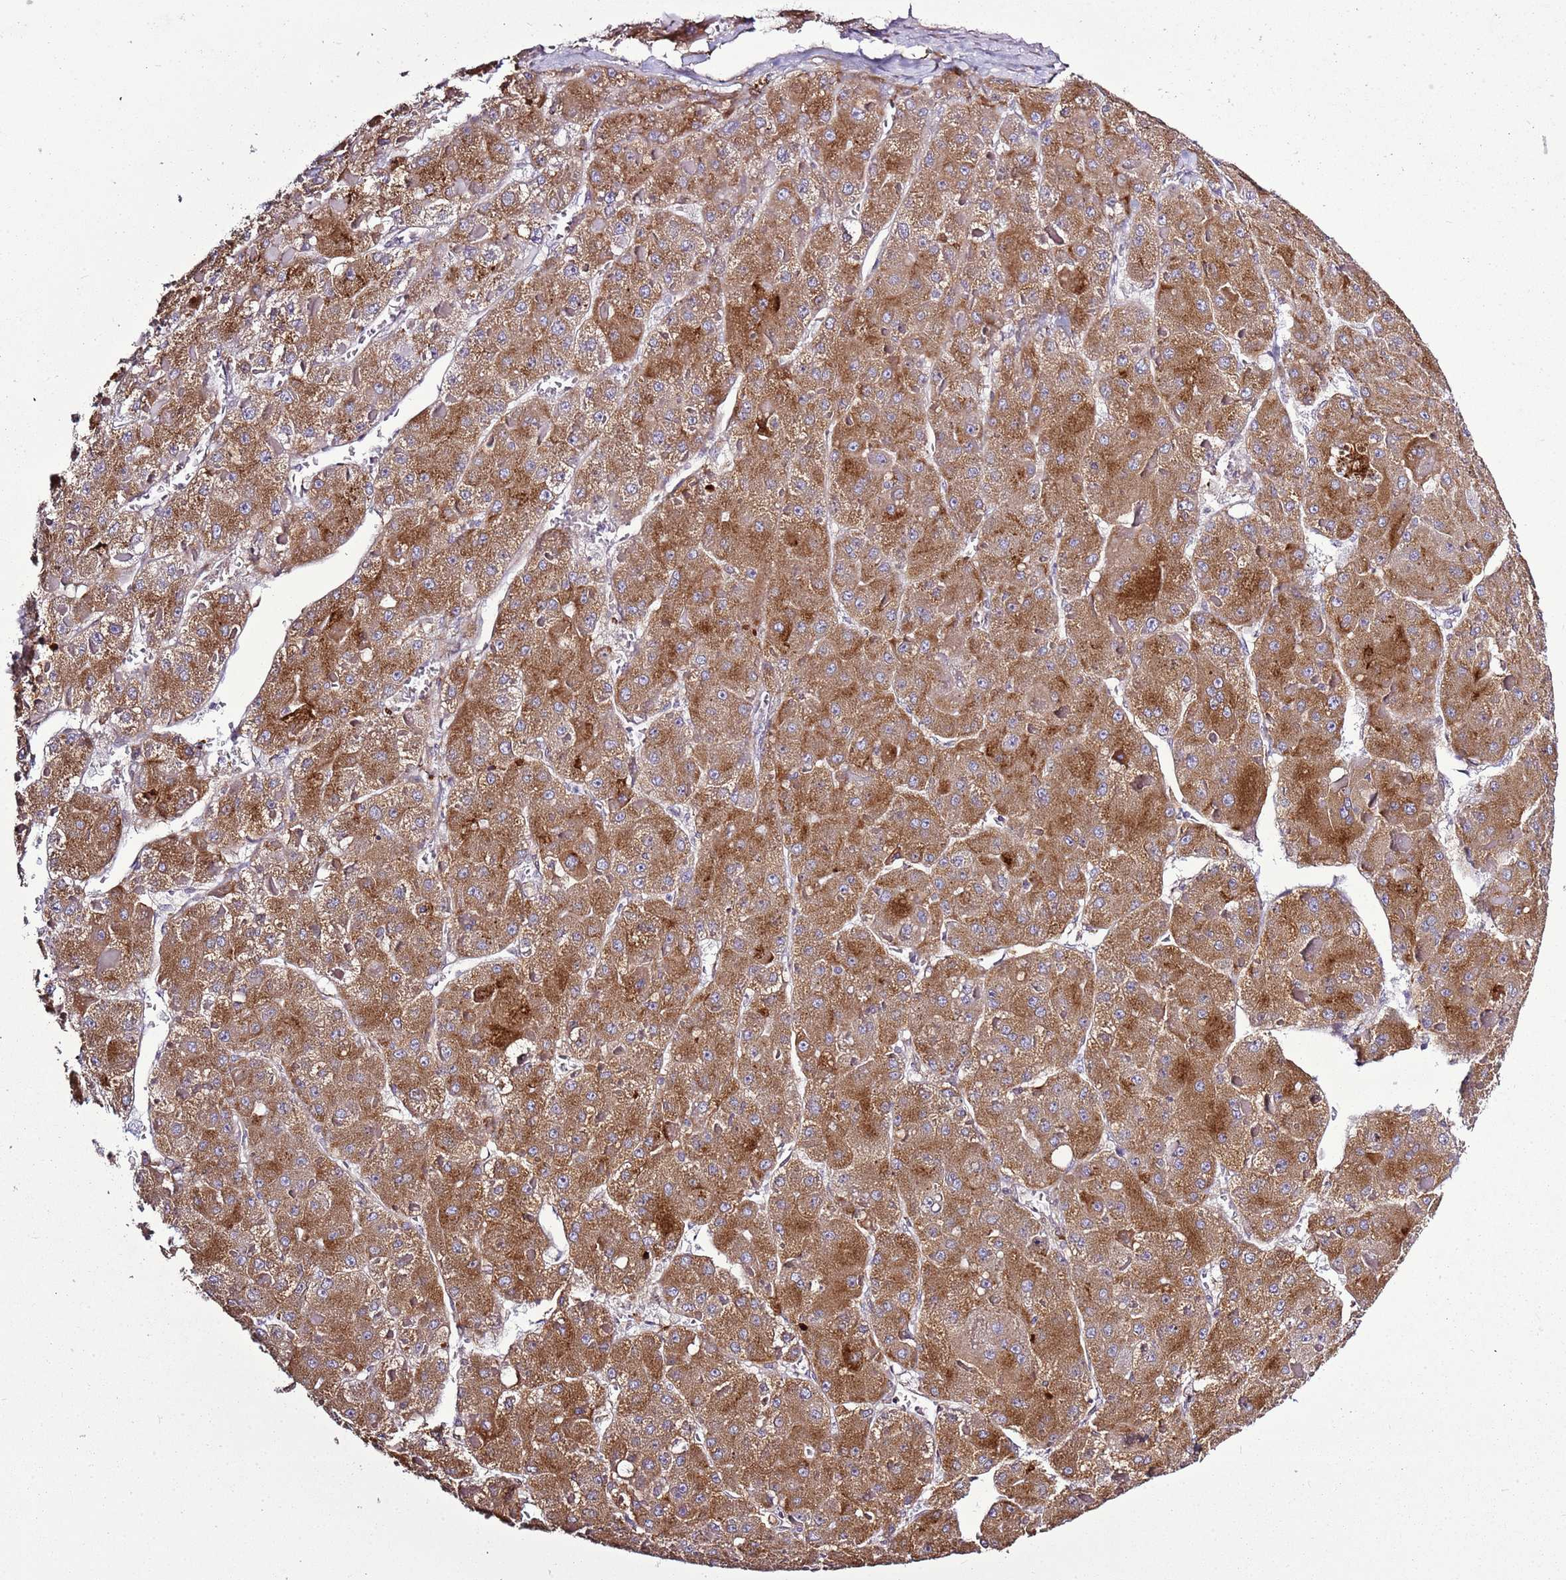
{"staining": {"intensity": "moderate", "quantity": ">75%", "location": "cytoplasmic/membranous"}, "tissue": "liver cancer", "cell_type": "Tumor cells", "image_type": "cancer", "snomed": [{"axis": "morphology", "description": "Carcinoma, Hepatocellular, NOS"}, {"axis": "topography", "description": "Liver"}], "caption": "A histopathology image showing moderate cytoplasmic/membranous positivity in approximately >75% of tumor cells in liver cancer (hepatocellular carcinoma), as visualized by brown immunohistochemical staining.", "gene": "TMED10", "patient": {"sex": "female", "age": 73}}